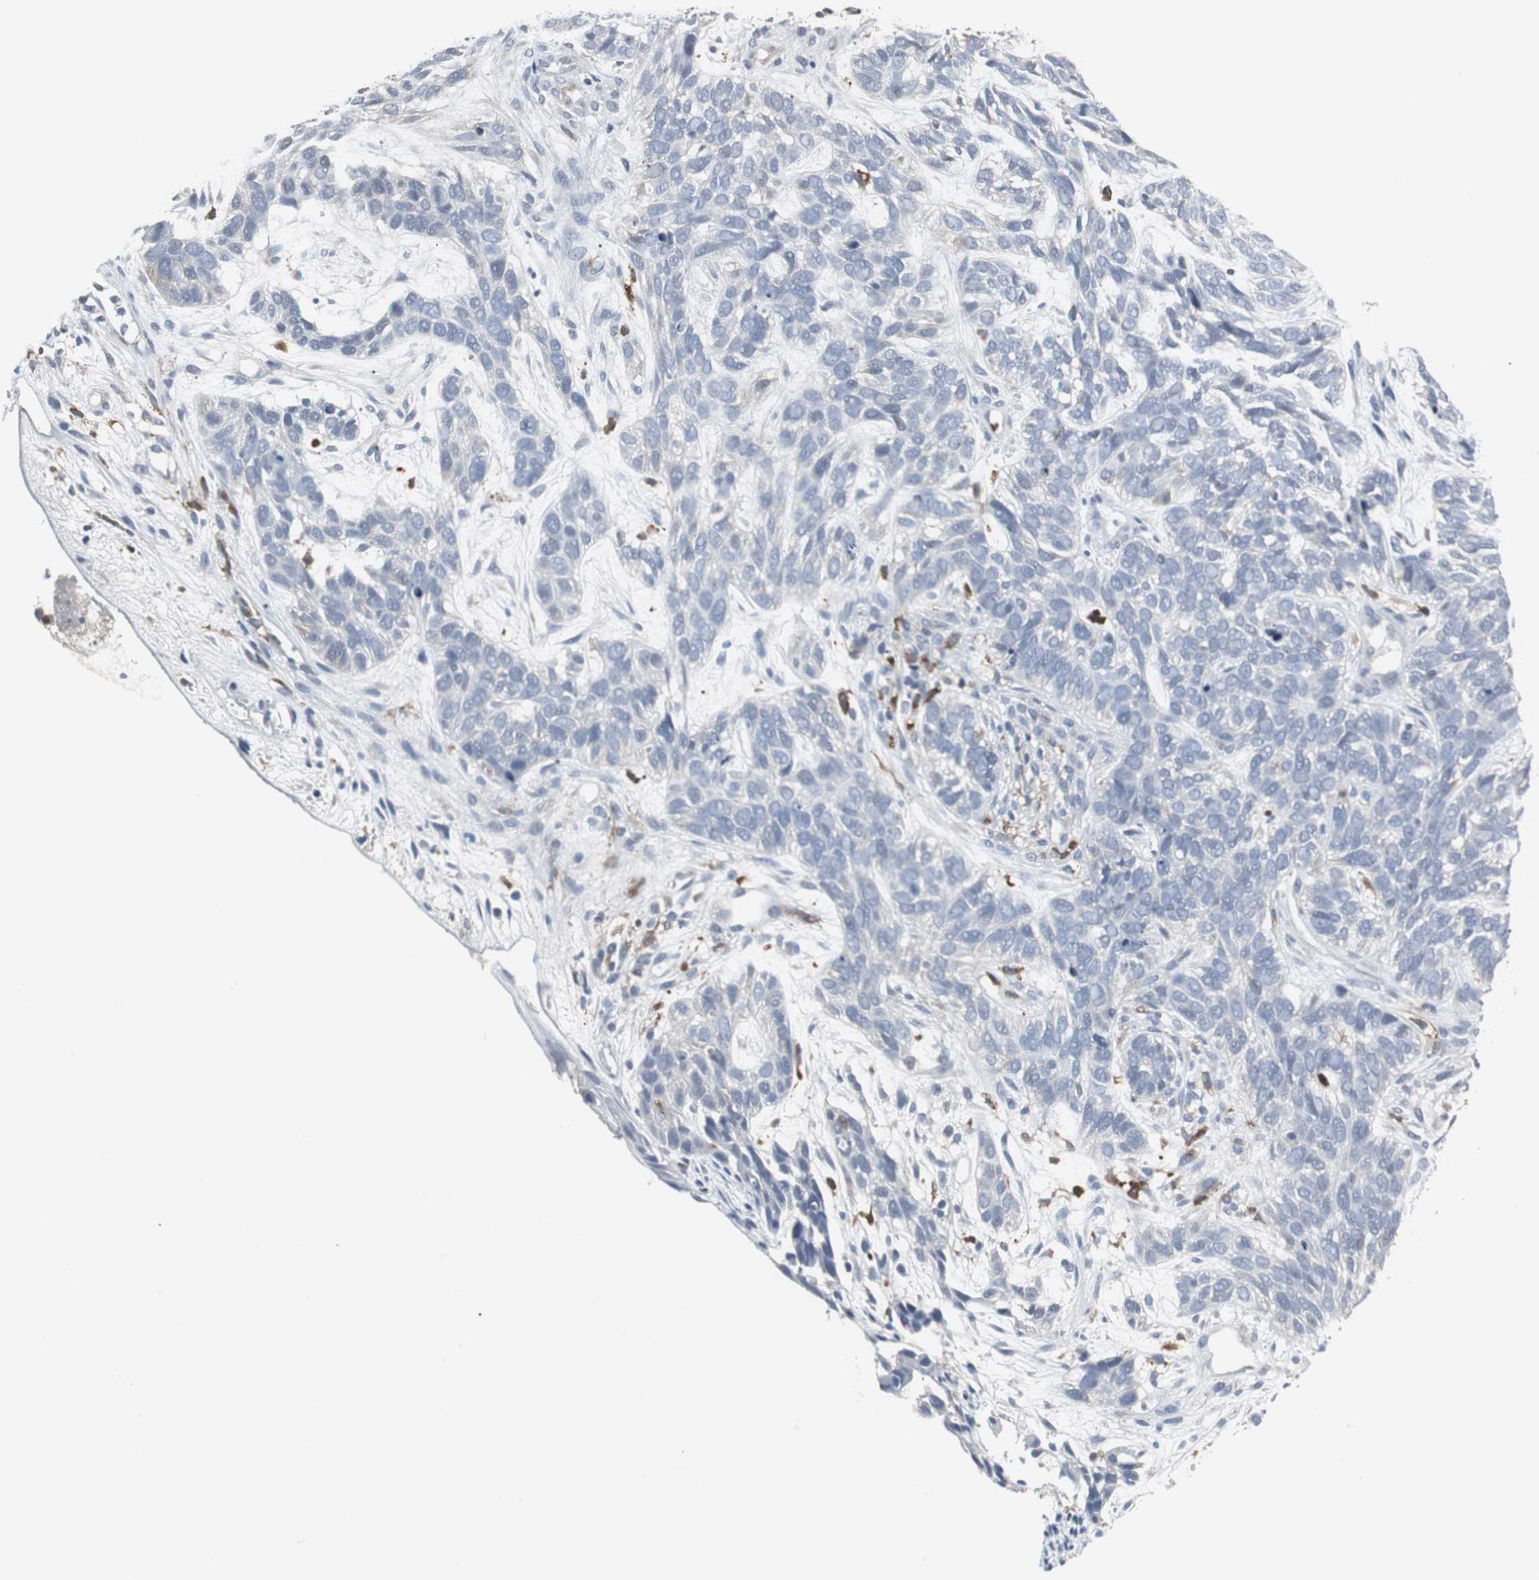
{"staining": {"intensity": "negative", "quantity": "none", "location": "none"}, "tissue": "skin cancer", "cell_type": "Tumor cells", "image_type": "cancer", "snomed": [{"axis": "morphology", "description": "Basal cell carcinoma"}, {"axis": "topography", "description": "Skin"}], "caption": "Skin basal cell carcinoma was stained to show a protein in brown. There is no significant staining in tumor cells.", "gene": "NCF2", "patient": {"sex": "male", "age": 87}}